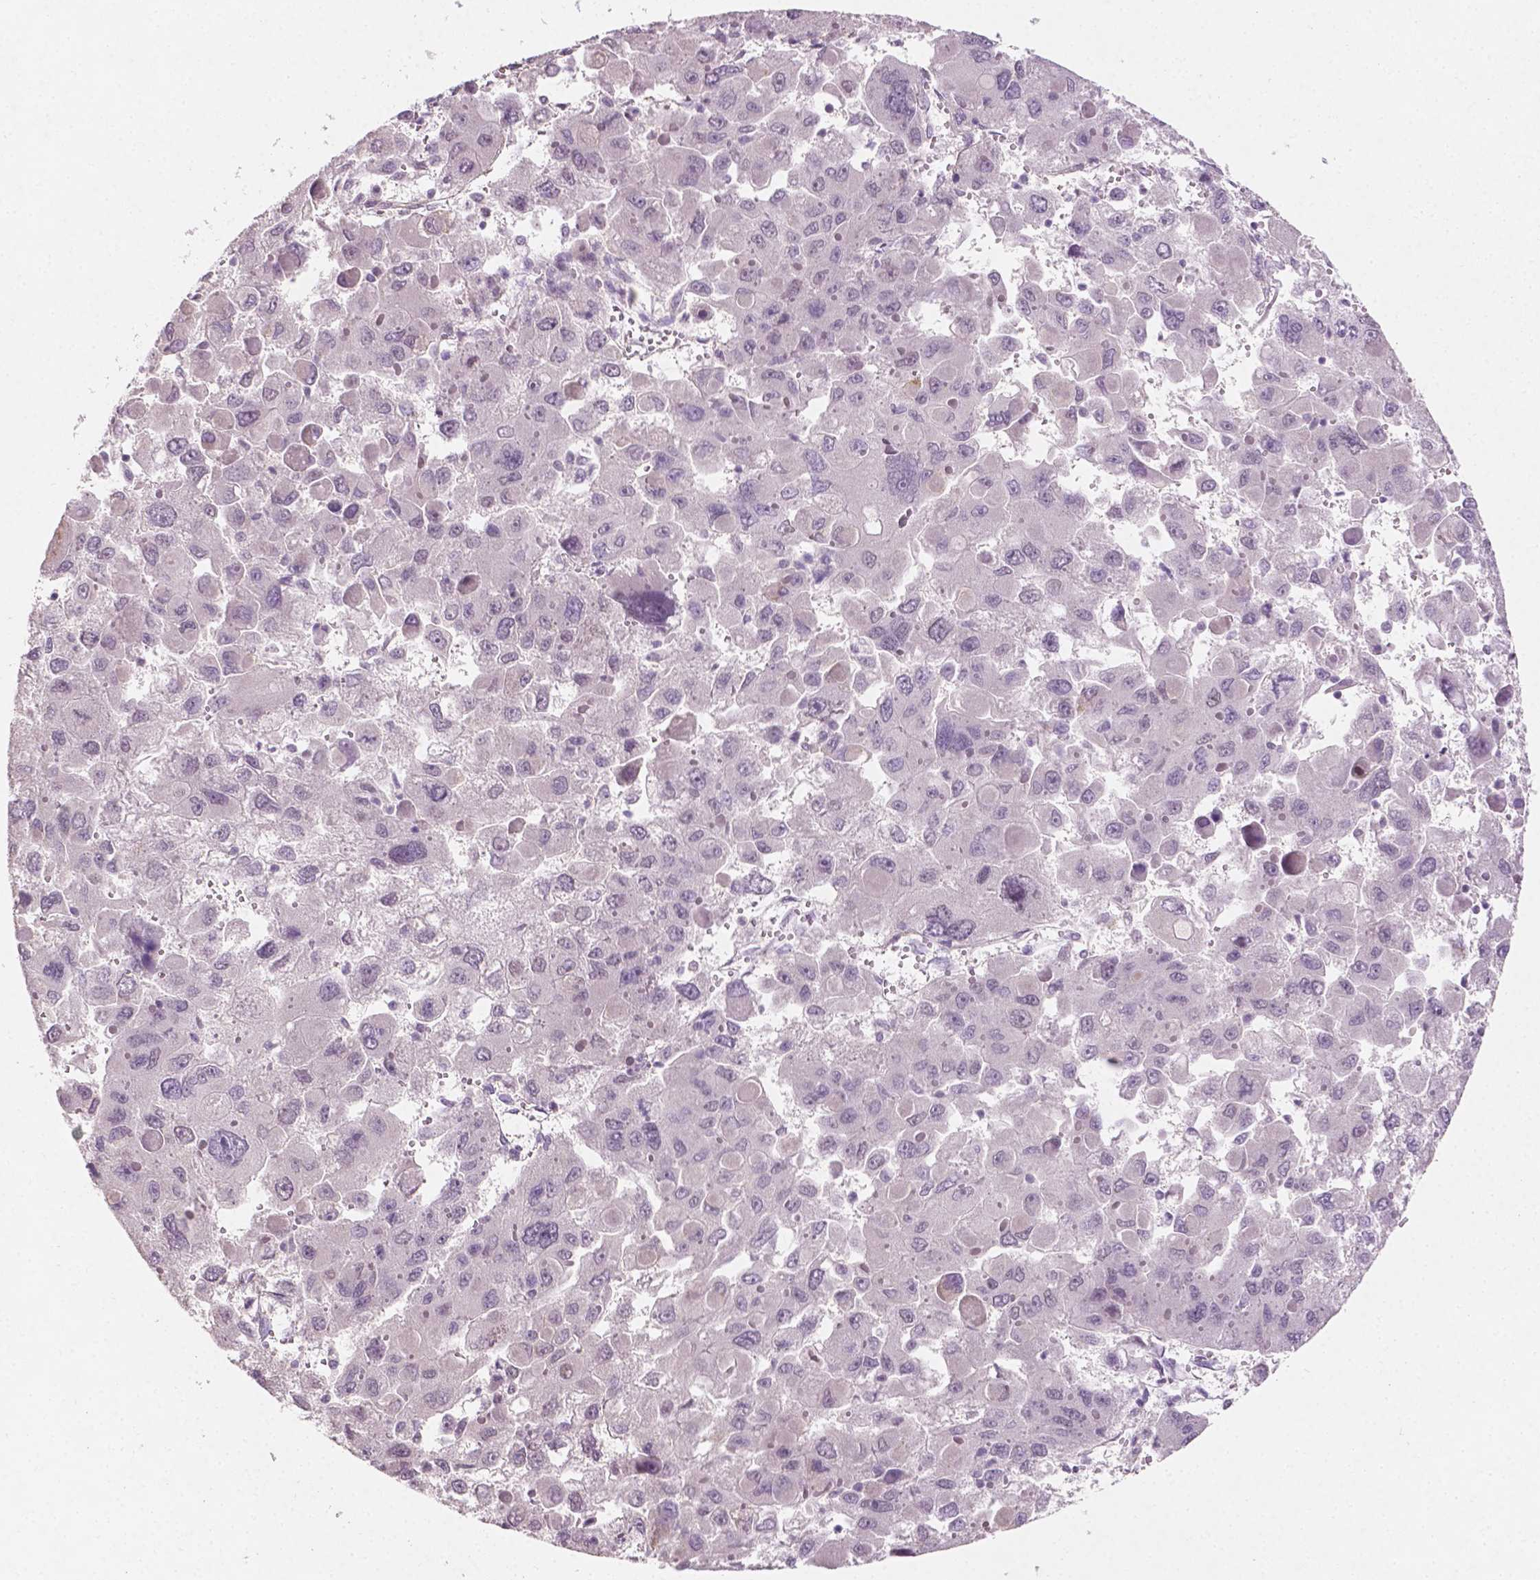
{"staining": {"intensity": "negative", "quantity": "none", "location": "none"}, "tissue": "liver cancer", "cell_type": "Tumor cells", "image_type": "cancer", "snomed": [{"axis": "morphology", "description": "Carcinoma, Hepatocellular, NOS"}, {"axis": "topography", "description": "Liver"}], "caption": "Human liver hepatocellular carcinoma stained for a protein using IHC exhibits no expression in tumor cells.", "gene": "DLG2", "patient": {"sex": "female", "age": 41}}